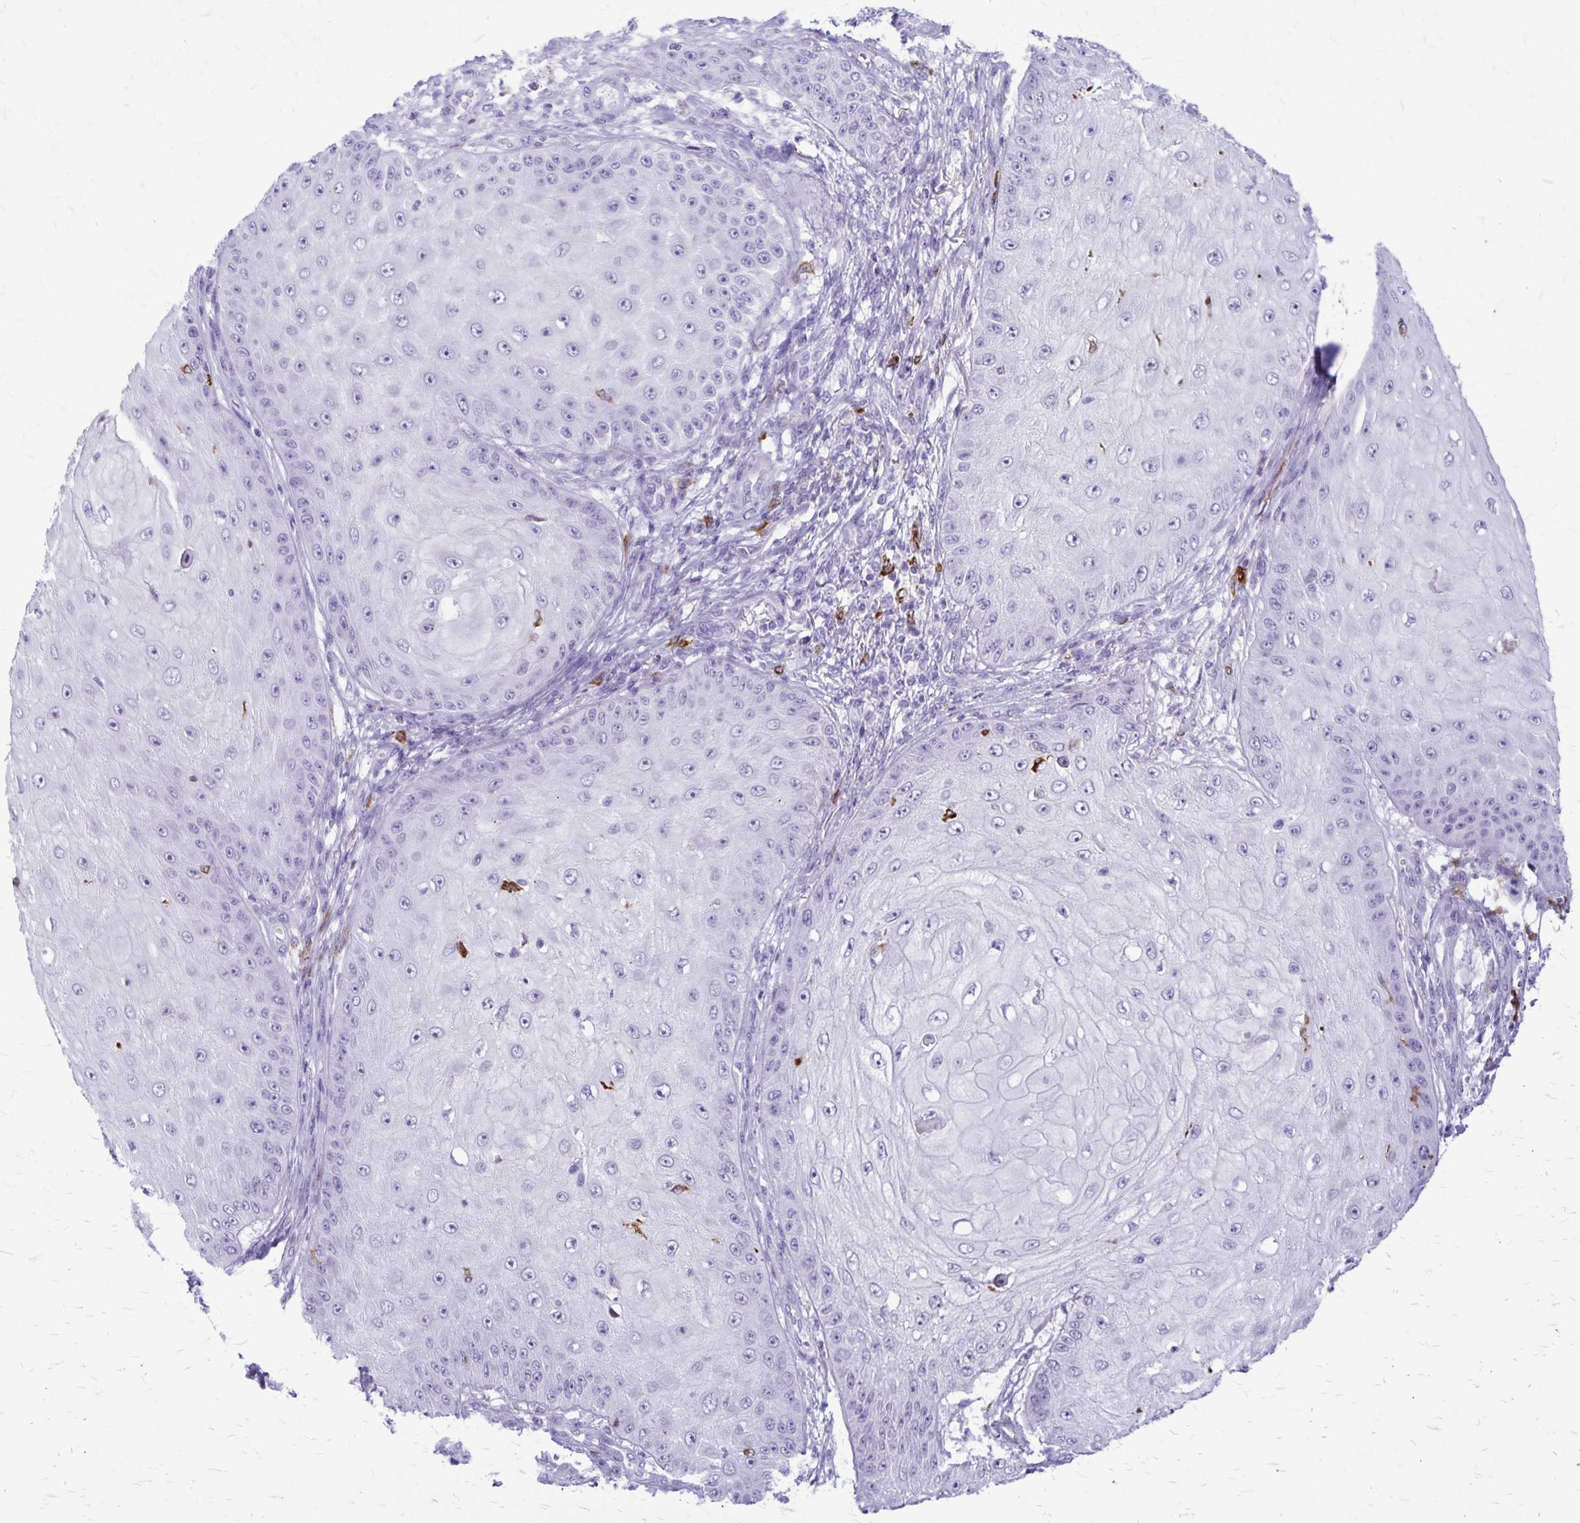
{"staining": {"intensity": "negative", "quantity": "none", "location": "none"}, "tissue": "skin cancer", "cell_type": "Tumor cells", "image_type": "cancer", "snomed": [{"axis": "morphology", "description": "Squamous cell carcinoma, NOS"}, {"axis": "topography", "description": "Skin"}], "caption": "This is an immunohistochemistry histopathology image of human skin cancer (squamous cell carcinoma). There is no positivity in tumor cells.", "gene": "RTN1", "patient": {"sex": "male", "age": 70}}